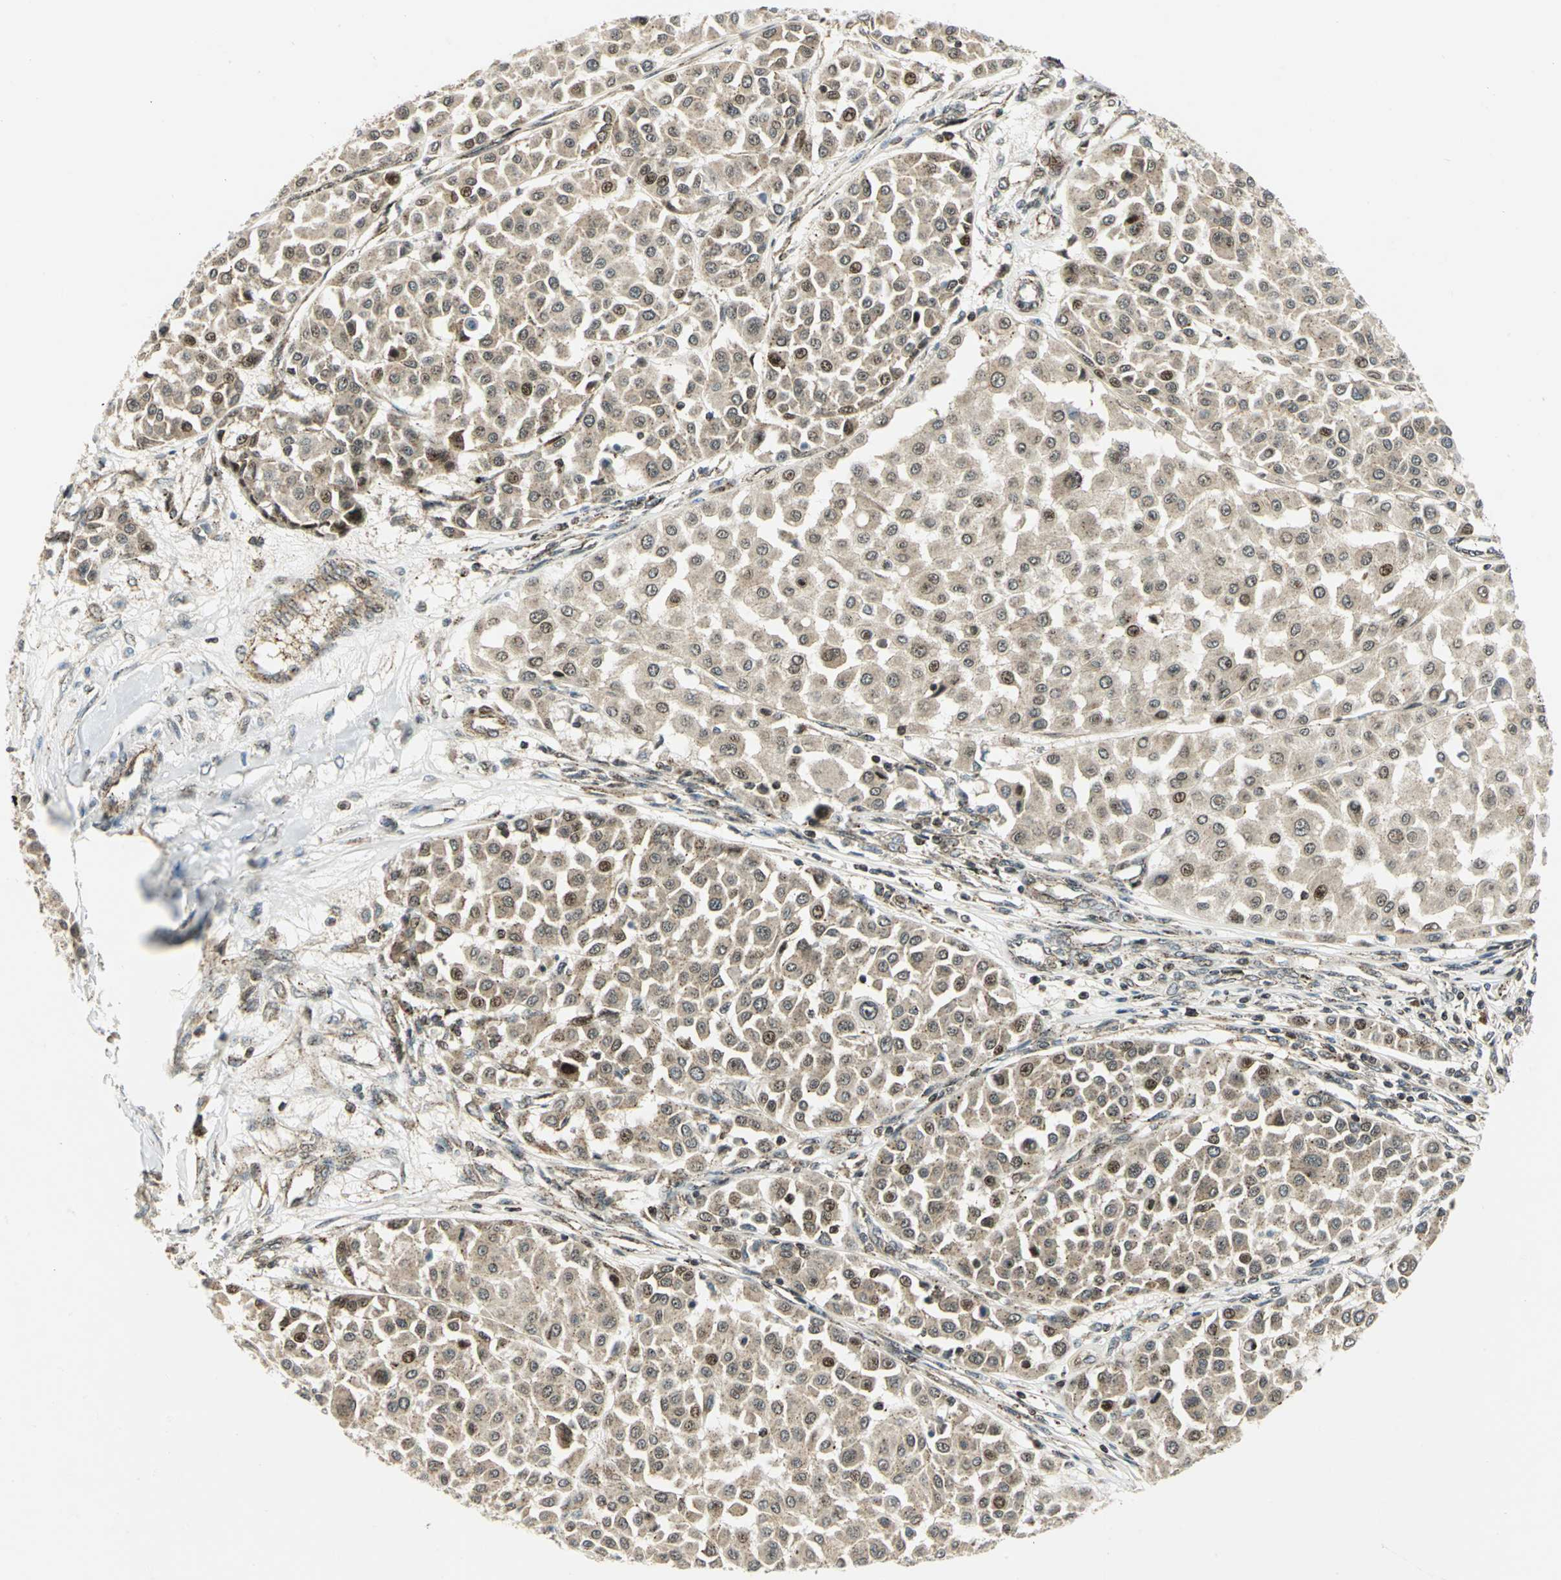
{"staining": {"intensity": "moderate", "quantity": ">75%", "location": "cytoplasmic/membranous,nuclear"}, "tissue": "melanoma", "cell_type": "Tumor cells", "image_type": "cancer", "snomed": [{"axis": "morphology", "description": "Malignant melanoma, Metastatic site"}, {"axis": "topography", "description": "Soft tissue"}], "caption": "A brown stain labels moderate cytoplasmic/membranous and nuclear expression of a protein in melanoma tumor cells. Nuclei are stained in blue.", "gene": "ATP6V1A", "patient": {"sex": "male", "age": 41}}